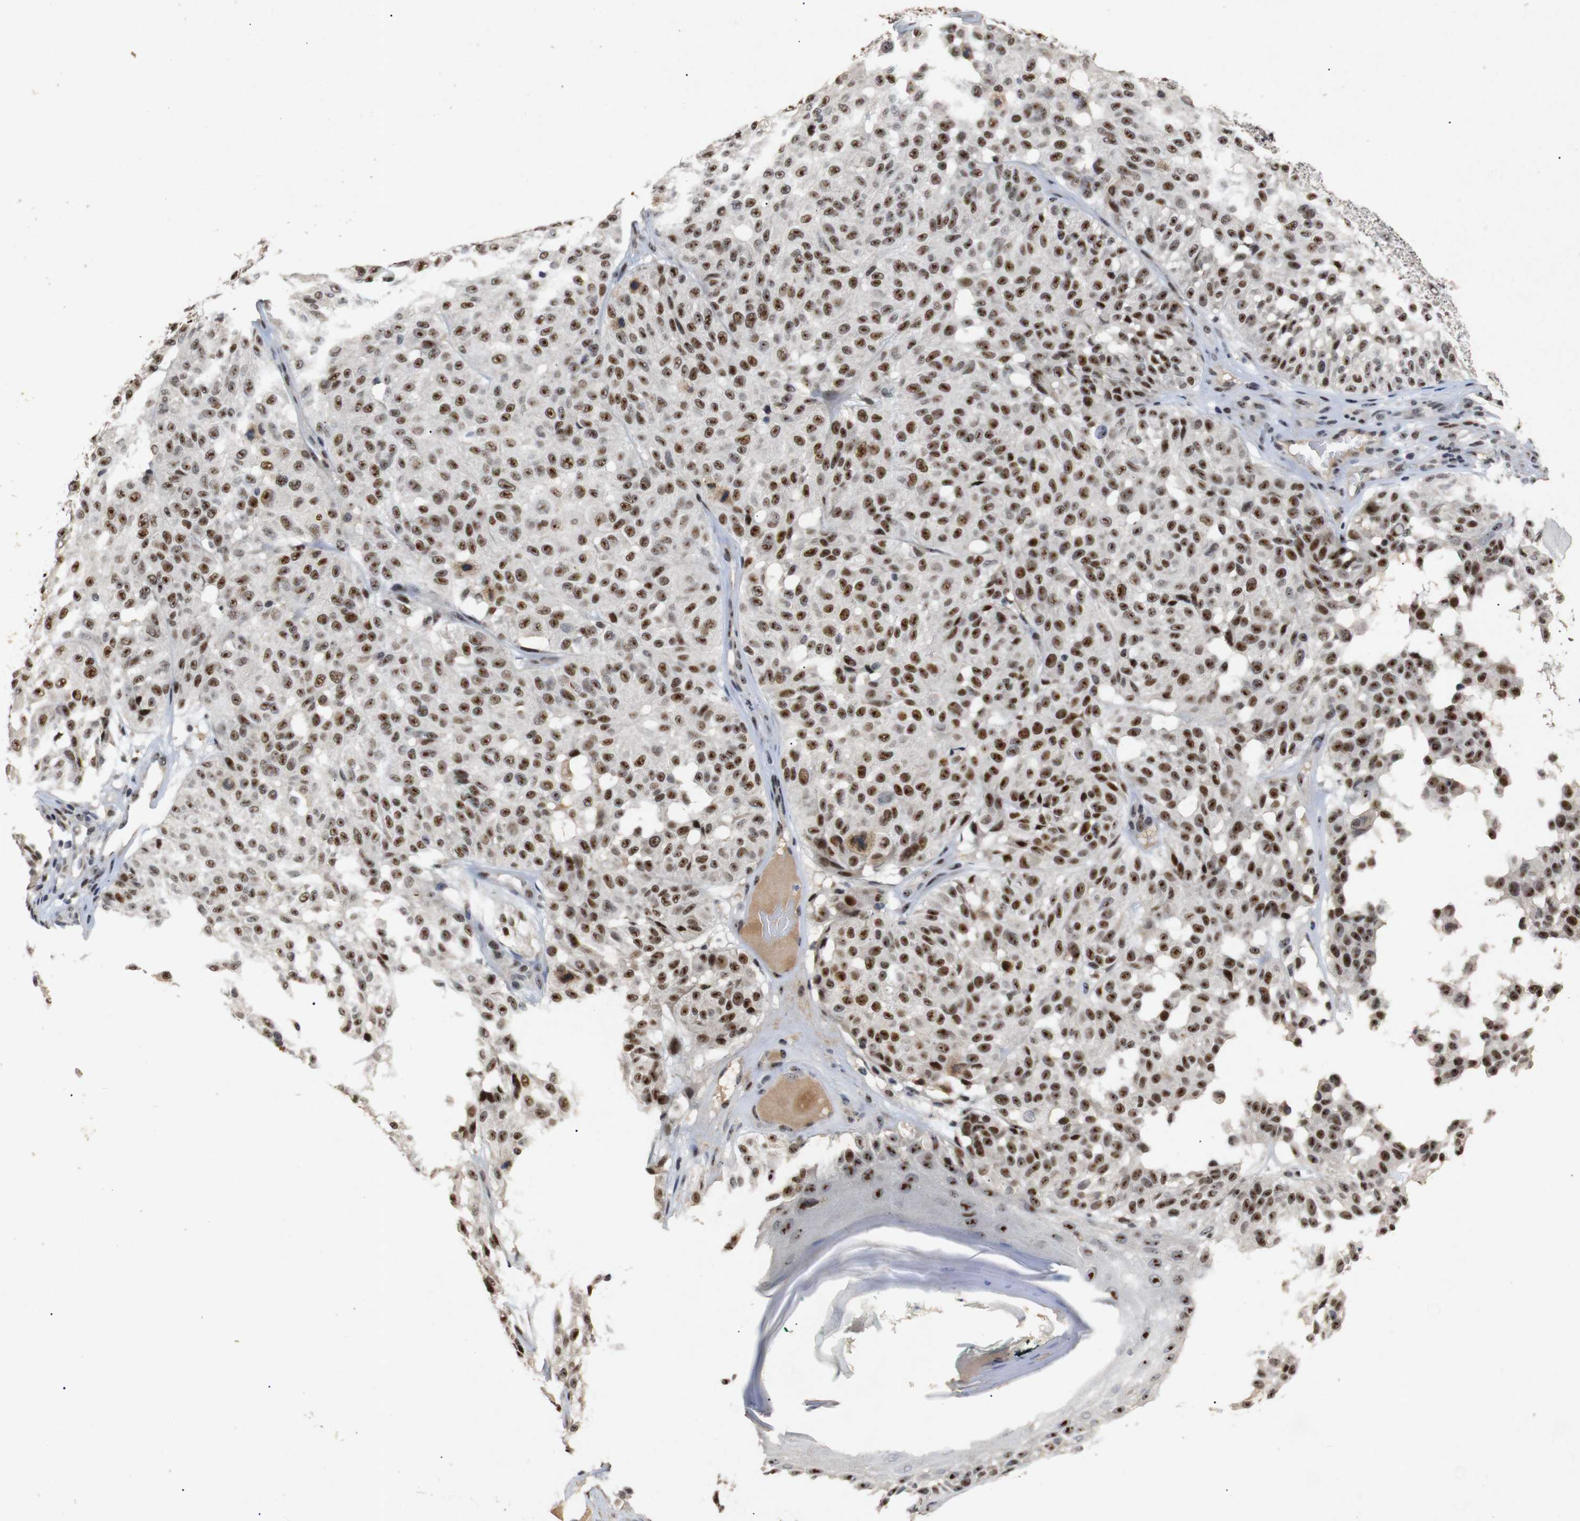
{"staining": {"intensity": "strong", "quantity": ">75%", "location": "nuclear"}, "tissue": "melanoma", "cell_type": "Tumor cells", "image_type": "cancer", "snomed": [{"axis": "morphology", "description": "Malignant melanoma, NOS"}, {"axis": "topography", "description": "Skin"}], "caption": "The photomicrograph displays staining of malignant melanoma, revealing strong nuclear protein staining (brown color) within tumor cells. (Stains: DAB in brown, nuclei in blue, Microscopy: brightfield microscopy at high magnification).", "gene": "PARN", "patient": {"sex": "female", "age": 46}}